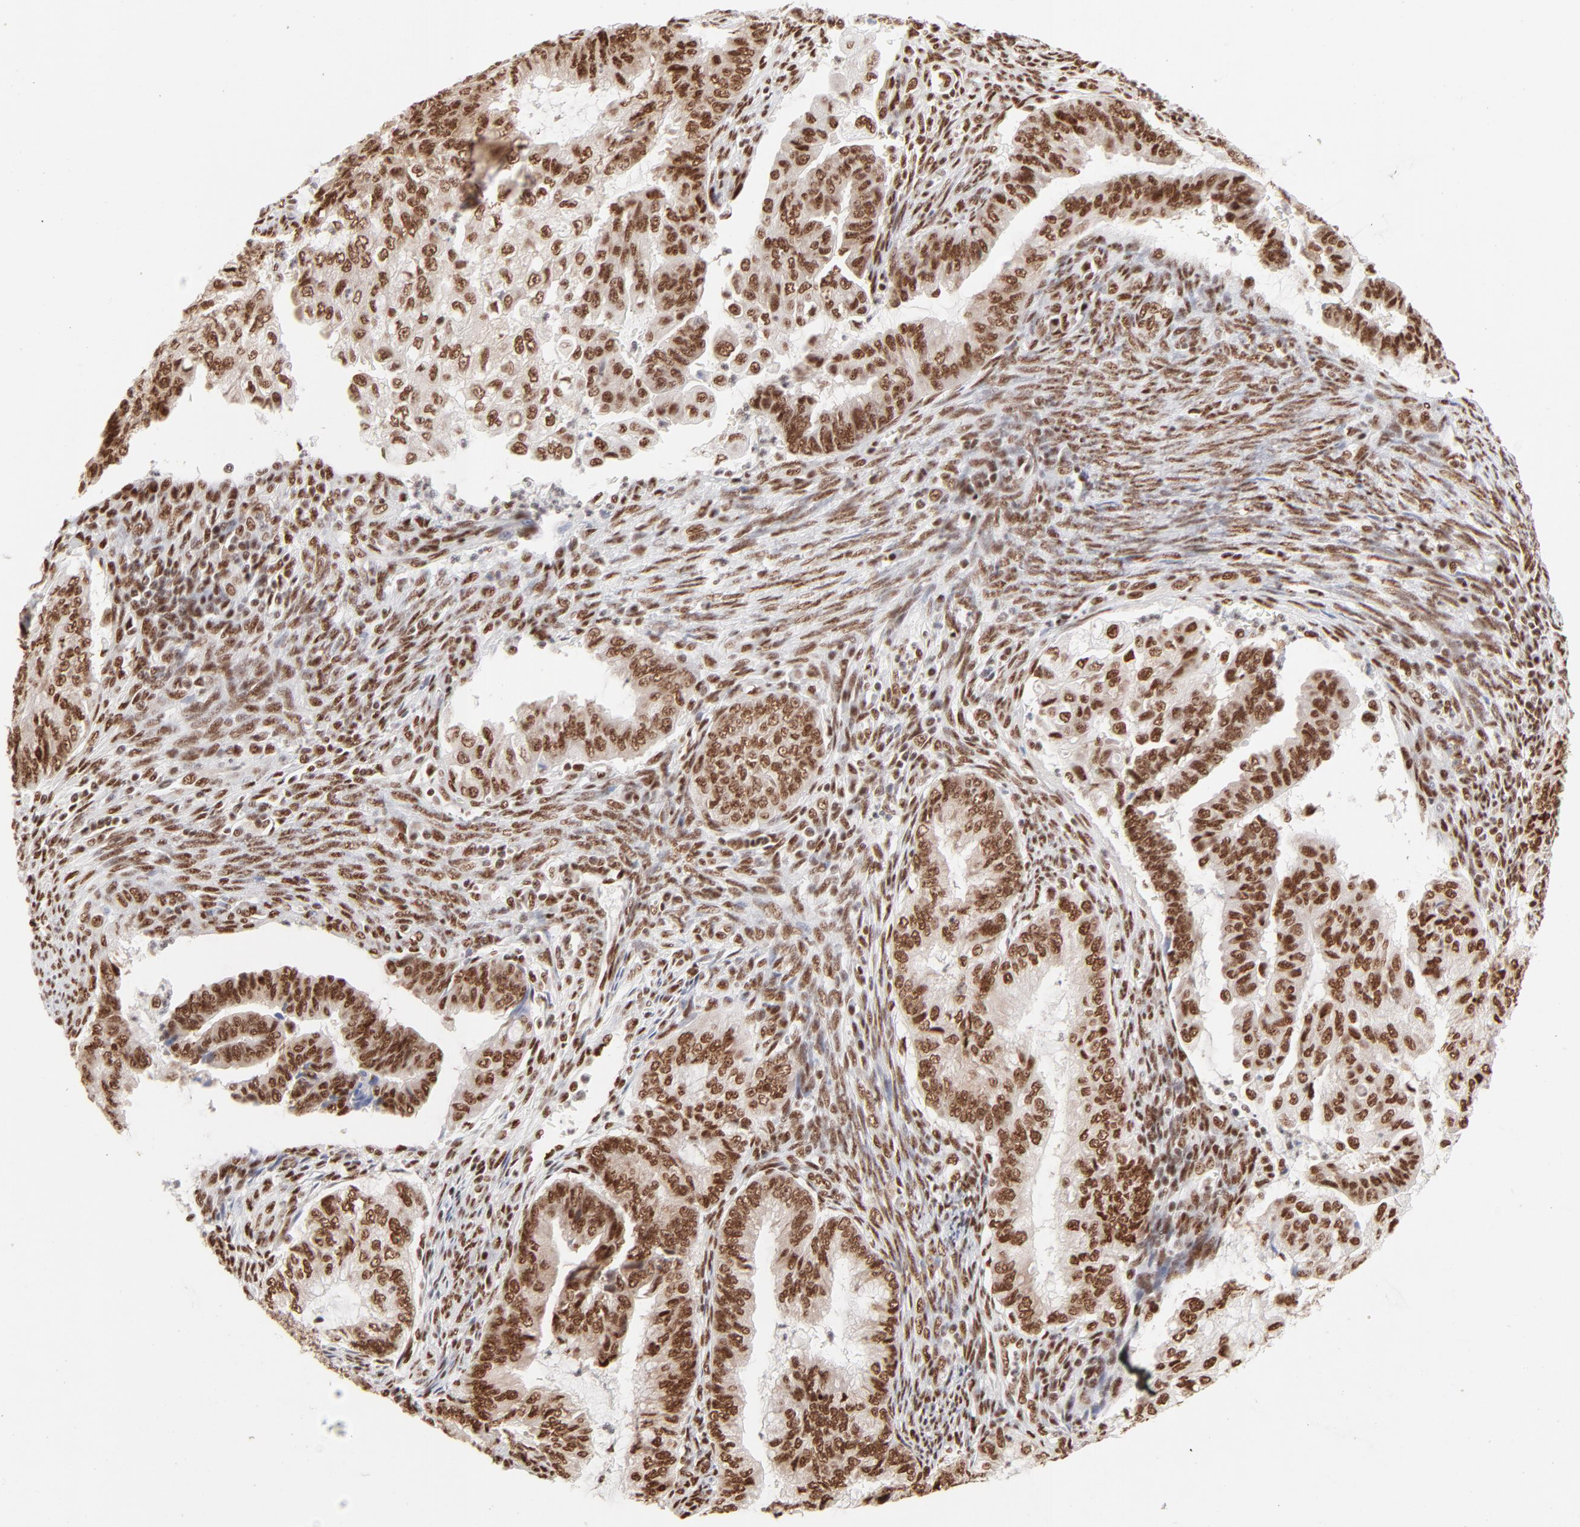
{"staining": {"intensity": "strong", "quantity": ">75%", "location": "nuclear"}, "tissue": "endometrial cancer", "cell_type": "Tumor cells", "image_type": "cancer", "snomed": [{"axis": "morphology", "description": "Adenocarcinoma, NOS"}, {"axis": "topography", "description": "Endometrium"}], "caption": "Immunohistochemical staining of endometrial adenocarcinoma demonstrates strong nuclear protein expression in approximately >75% of tumor cells.", "gene": "TARDBP", "patient": {"sex": "female", "age": 75}}